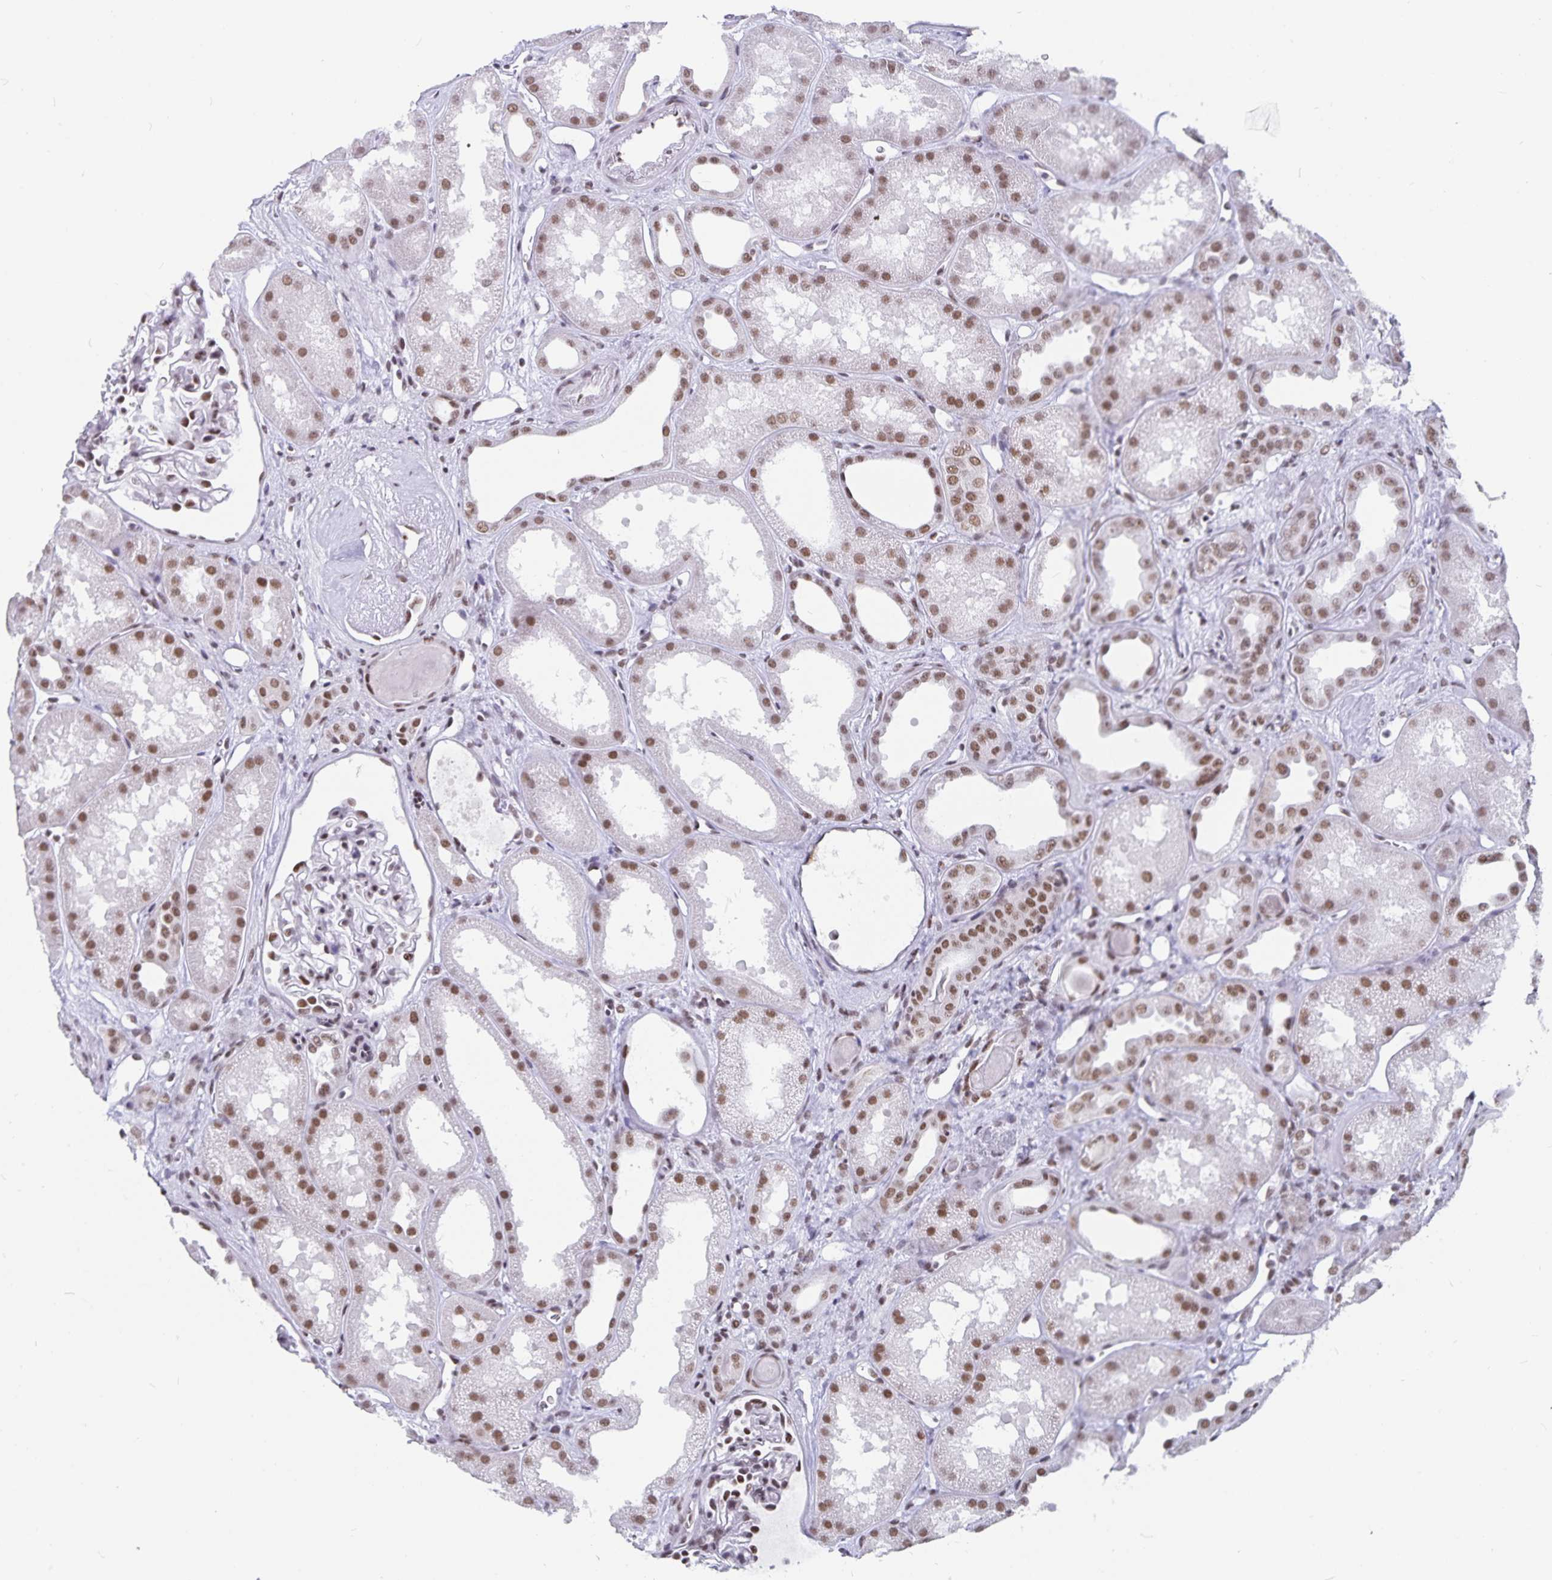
{"staining": {"intensity": "moderate", "quantity": "25%-75%", "location": "nuclear"}, "tissue": "kidney", "cell_type": "Cells in glomeruli", "image_type": "normal", "snomed": [{"axis": "morphology", "description": "Normal tissue, NOS"}, {"axis": "topography", "description": "Kidney"}], "caption": "Immunohistochemistry (DAB) staining of normal human kidney reveals moderate nuclear protein positivity in approximately 25%-75% of cells in glomeruli. Immunohistochemistry stains the protein of interest in brown and the nuclei are stained blue.", "gene": "PBX2", "patient": {"sex": "male", "age": 61}}